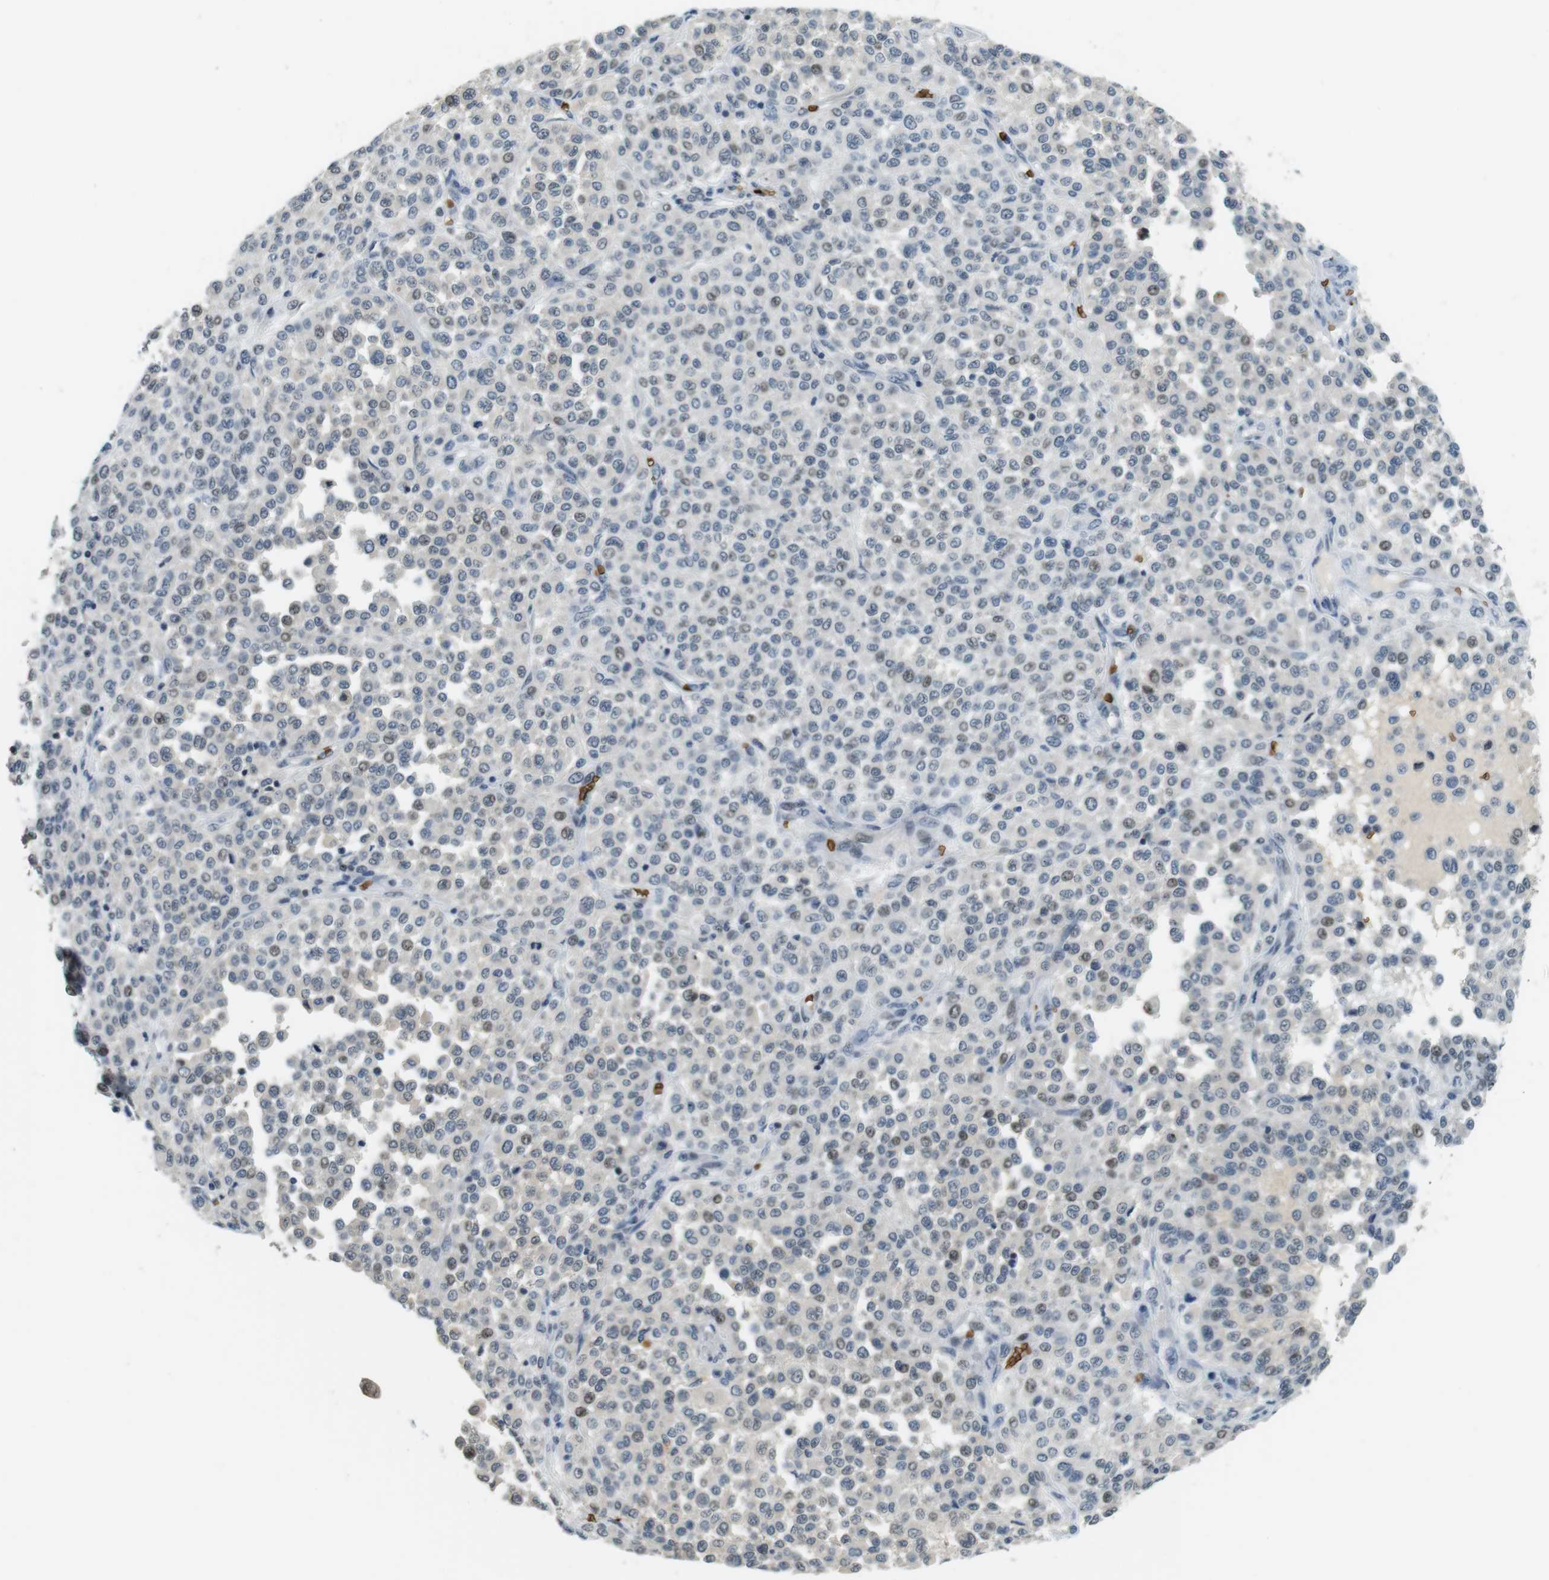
{"staining": {"intensity": "negative", "quantity": "none", "location": "none"}, "tissue": "melanoma", "cell_type": "Tumor cells", "image_type": "cancer", "snomed": [{"axis": "morphology", "description": "Malignant melanoma, Metastatic site"}, {"axis": "topography", "description": "Pancreas"}], "caption": "Malignant melanoma (metastatic site) stained for a protein using immunohistochemistry (IHC) demonstrates no expression tumor cells.", "gene": "SLC4A1", "patient": {"sex": "female", "age": 30}}